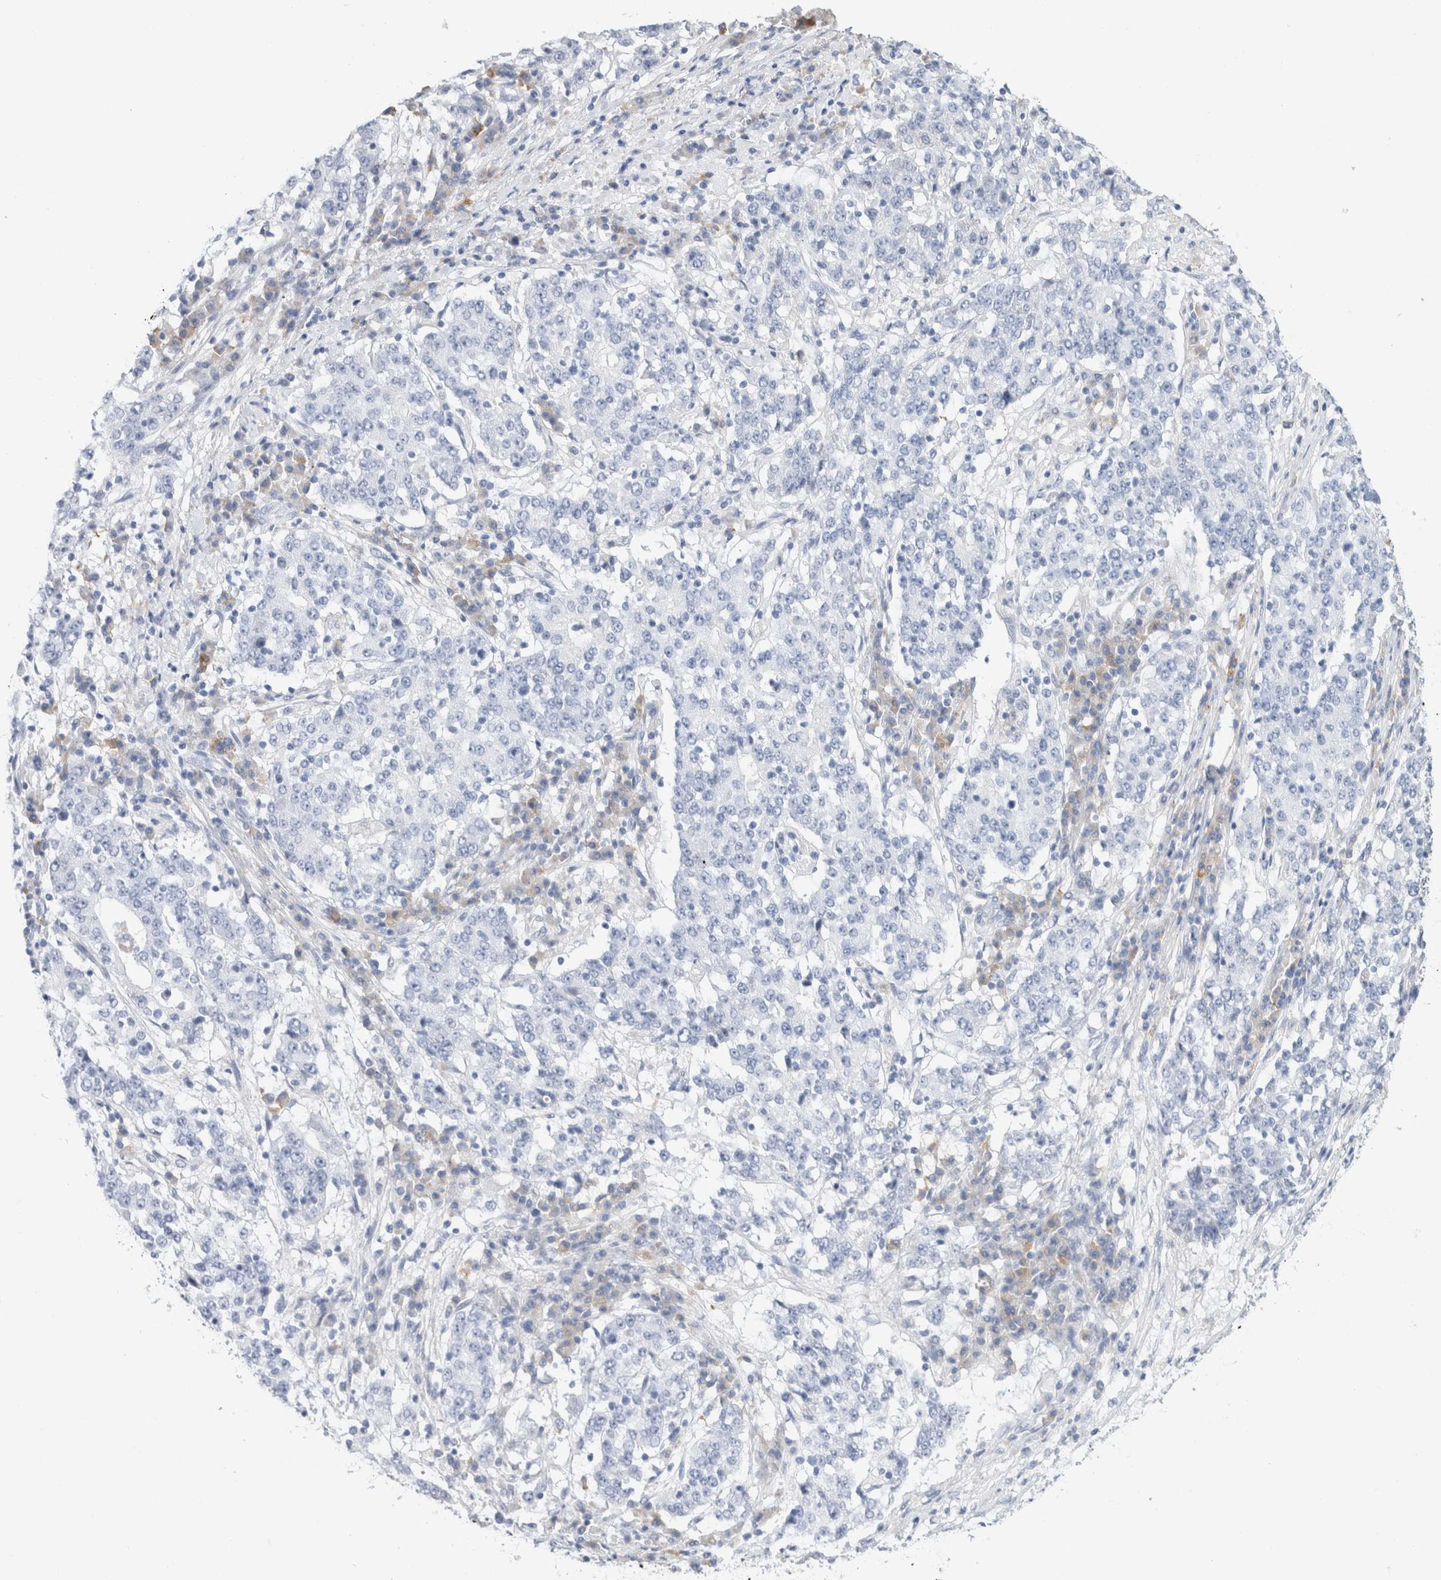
{"staining": {"intensity": "negative", "quantity": "none", "location": "none"}, "tissue": "stomach cancer", "cell_type": "Tumor cells", "image_type": "cancer", "snomed": [{"axis": "morphology", "description": "Adenocarcinoma, NOS"}, {"axis": "topography", "description": "Stomach"}], "caption": "Immunohistochemistry histopathology image of stomach adenocarcinoma stained for a protein (brown), which displays no expression in tumor cells.", "gene": "GADD45G", "patient": {"sex": "male", "age": 59}}